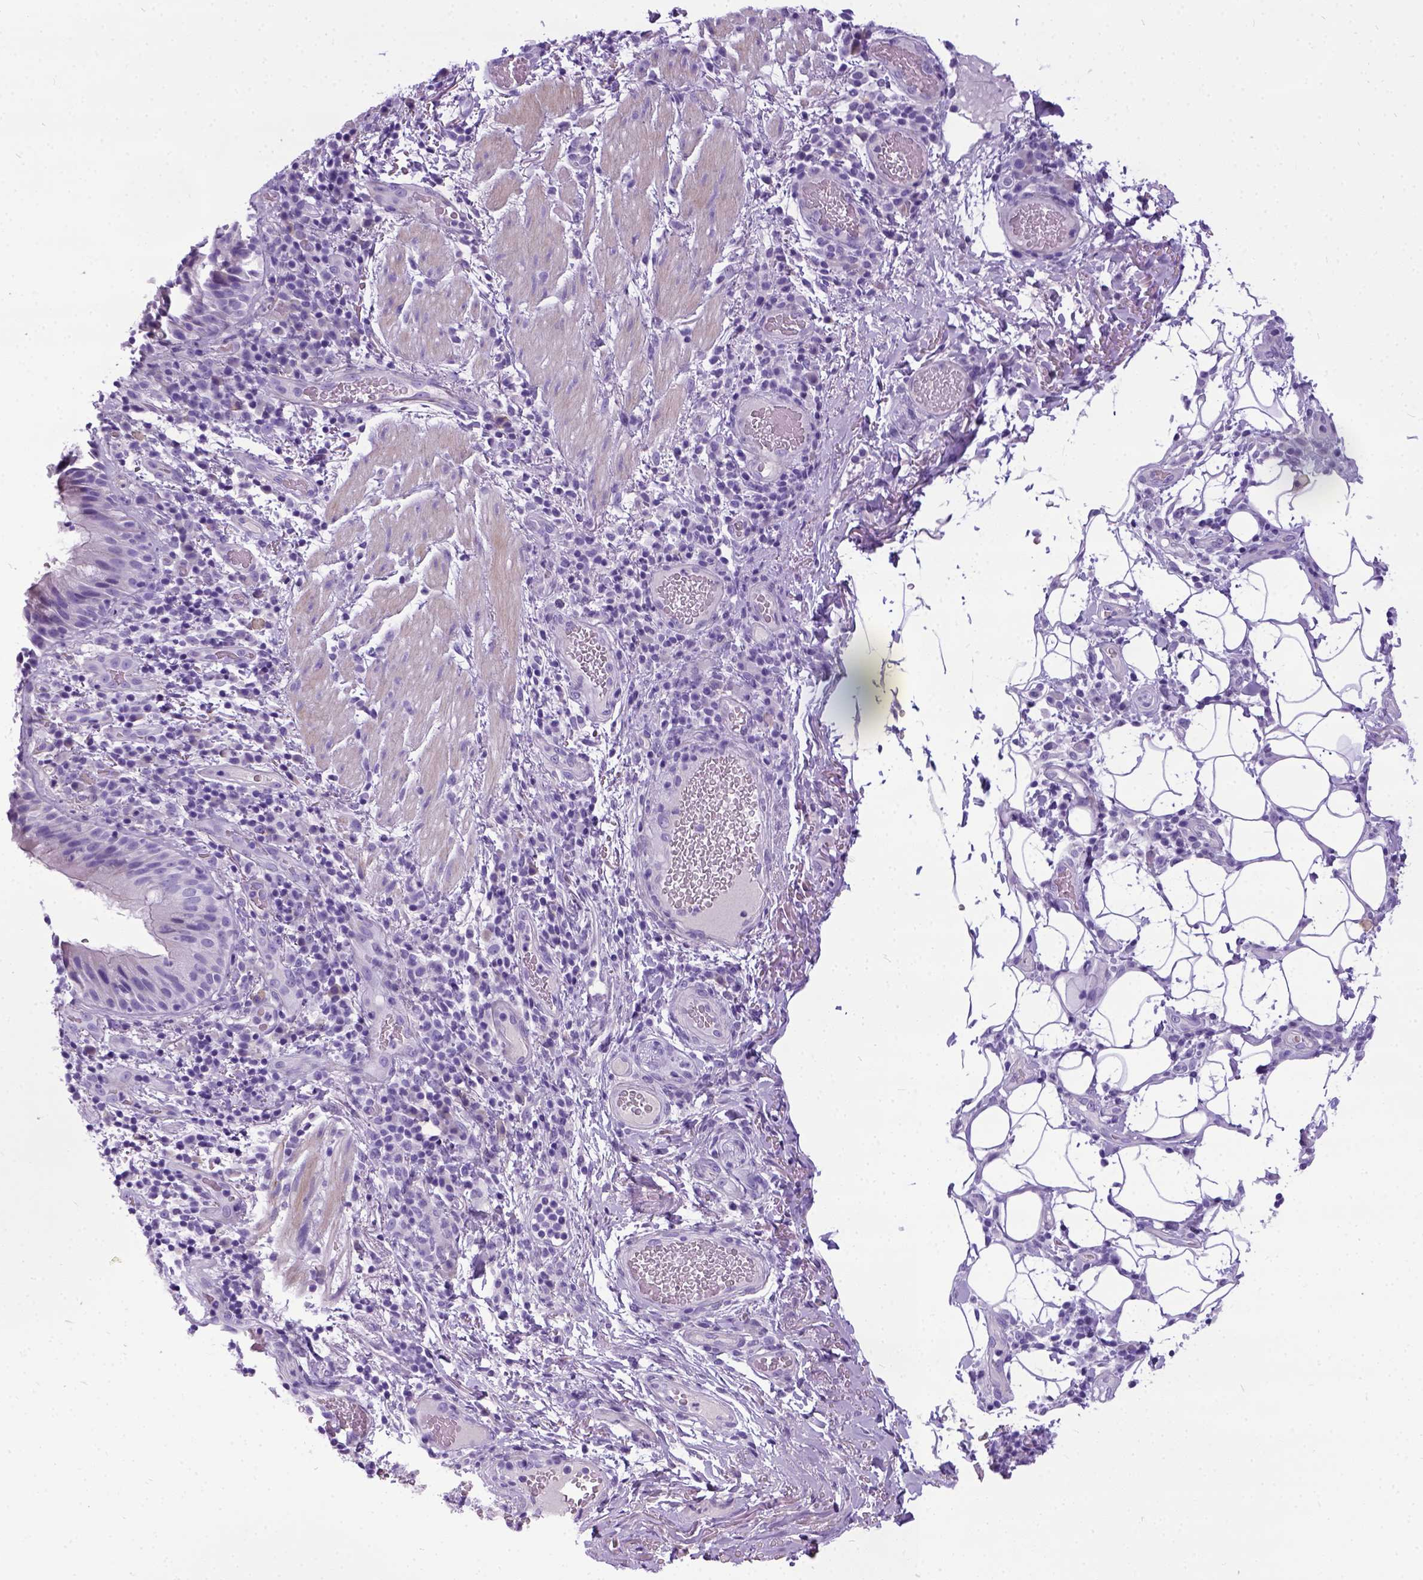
{"staining": {"intensity": "negative", "quantity": "none", "location": "none"}, "tissue": "bronchus", "cell_type": "Respiratory epithelial cells", "image_type": "normal", "snomed": [{"axis": "morphology", "description": "Normal tissue, NOS"}, {"axis": "topography", "description": "Lymph node"}, {"axis": "topography", "description": "Bronchus"}], "caption": "Immunohistochemistry (IHC) photomicrograph of normal bronchus: bronchus stained with DAB displays no significant protein positivity in respiratory epithelial cells.", "gene": "IGF2", "patient": {"sex": "male", "age": 56}}